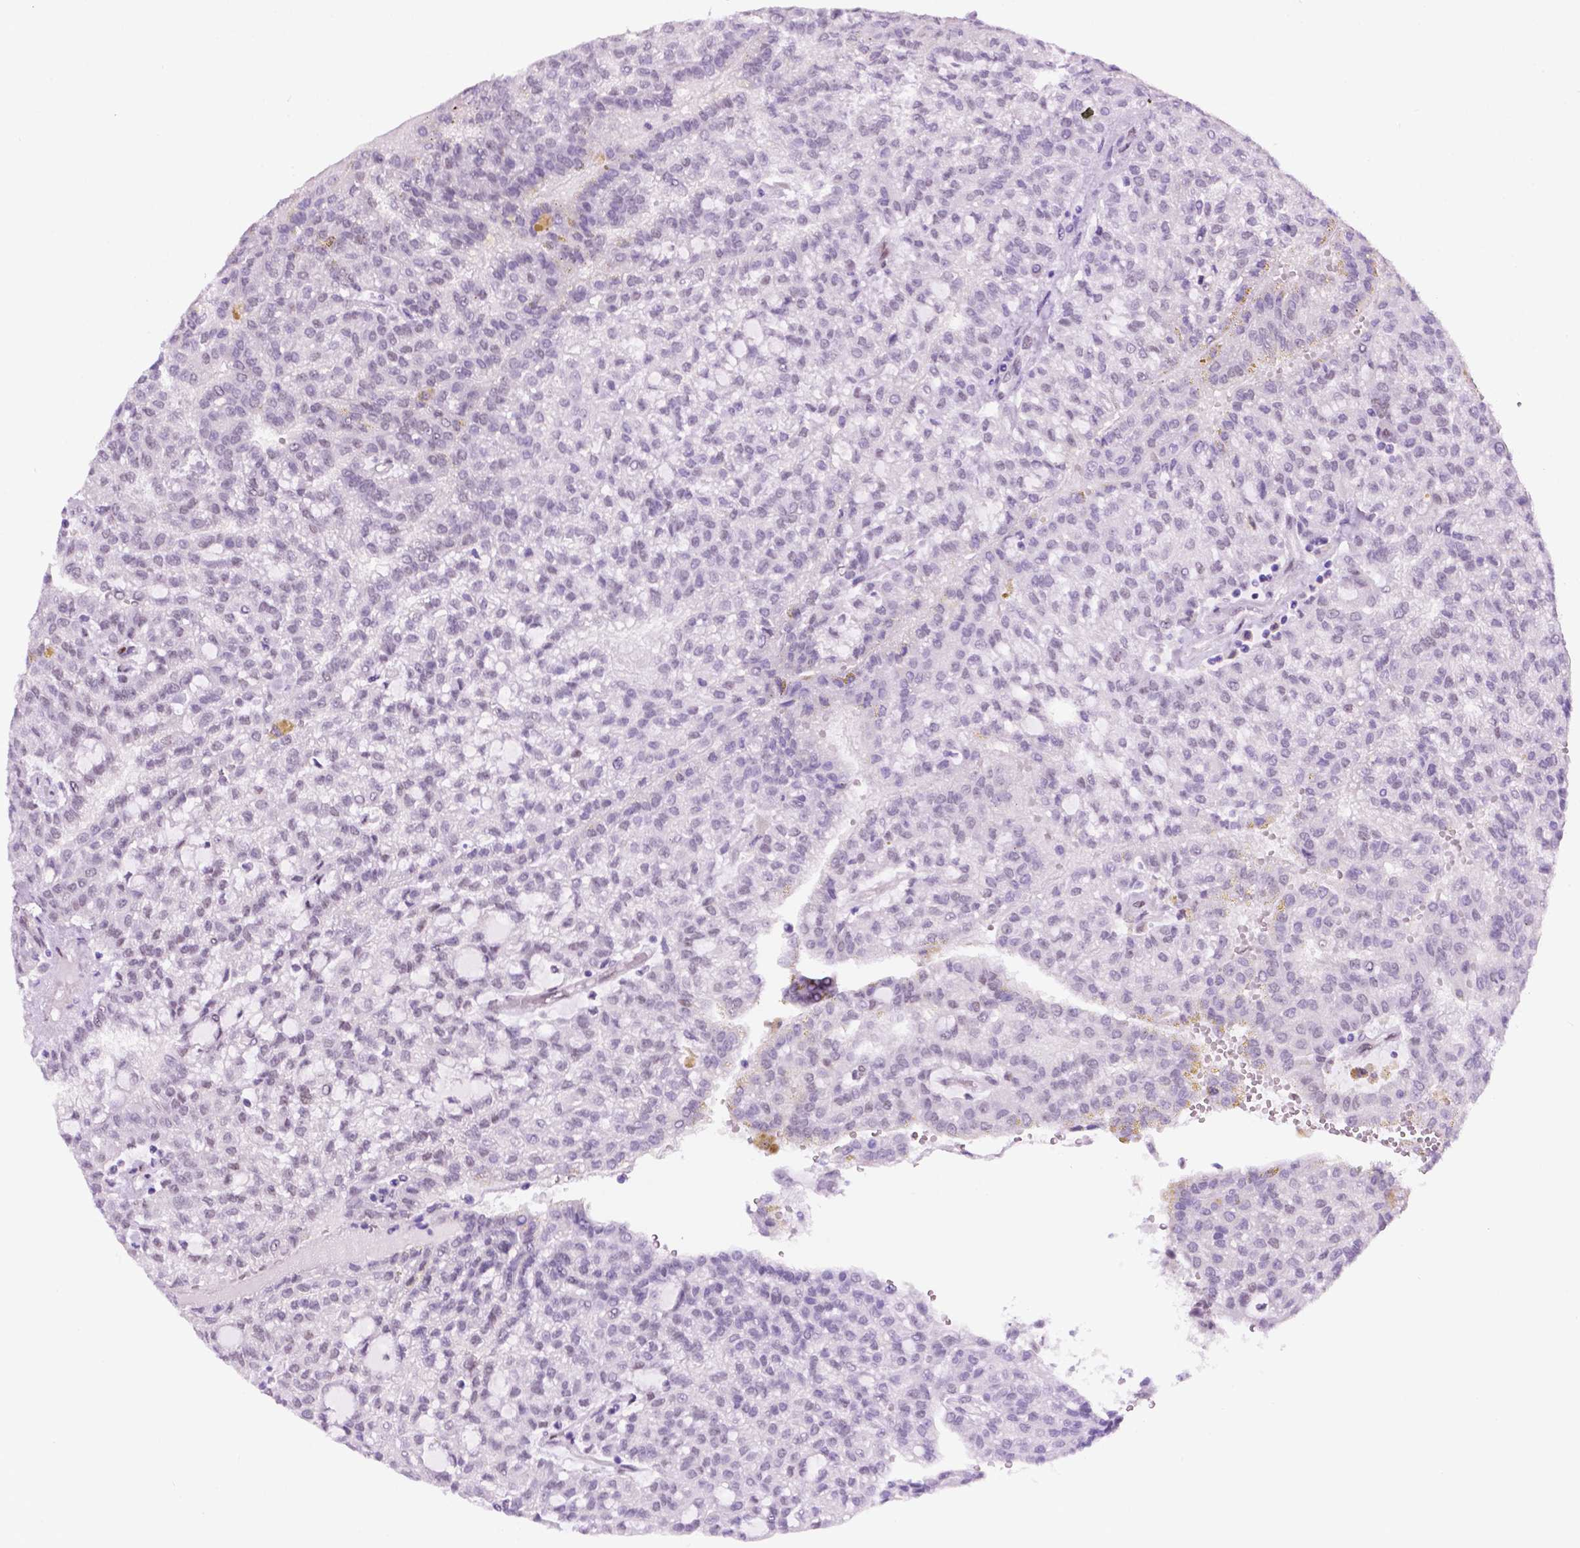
{"staining": {"intensity": "negative", "quantity": "none", "location": "none"}, "tissue": "renal cancer", "cell_type": "Tumor cells", "image_type": "cancer", "snomed": [{"axis": "morphology", "description": "Adenocarcinoma, NOS"}, {"axis": "topography", "description": "Kidney"}], "caption": "DAB (3,3'-diaminobenzidine) immunohistochemical staining of renal cancer (adenocarcinoma) reveals no significant expression in tumor cells.", "gene": "ERF", "patient": {"sex": "male", "age": 63}}